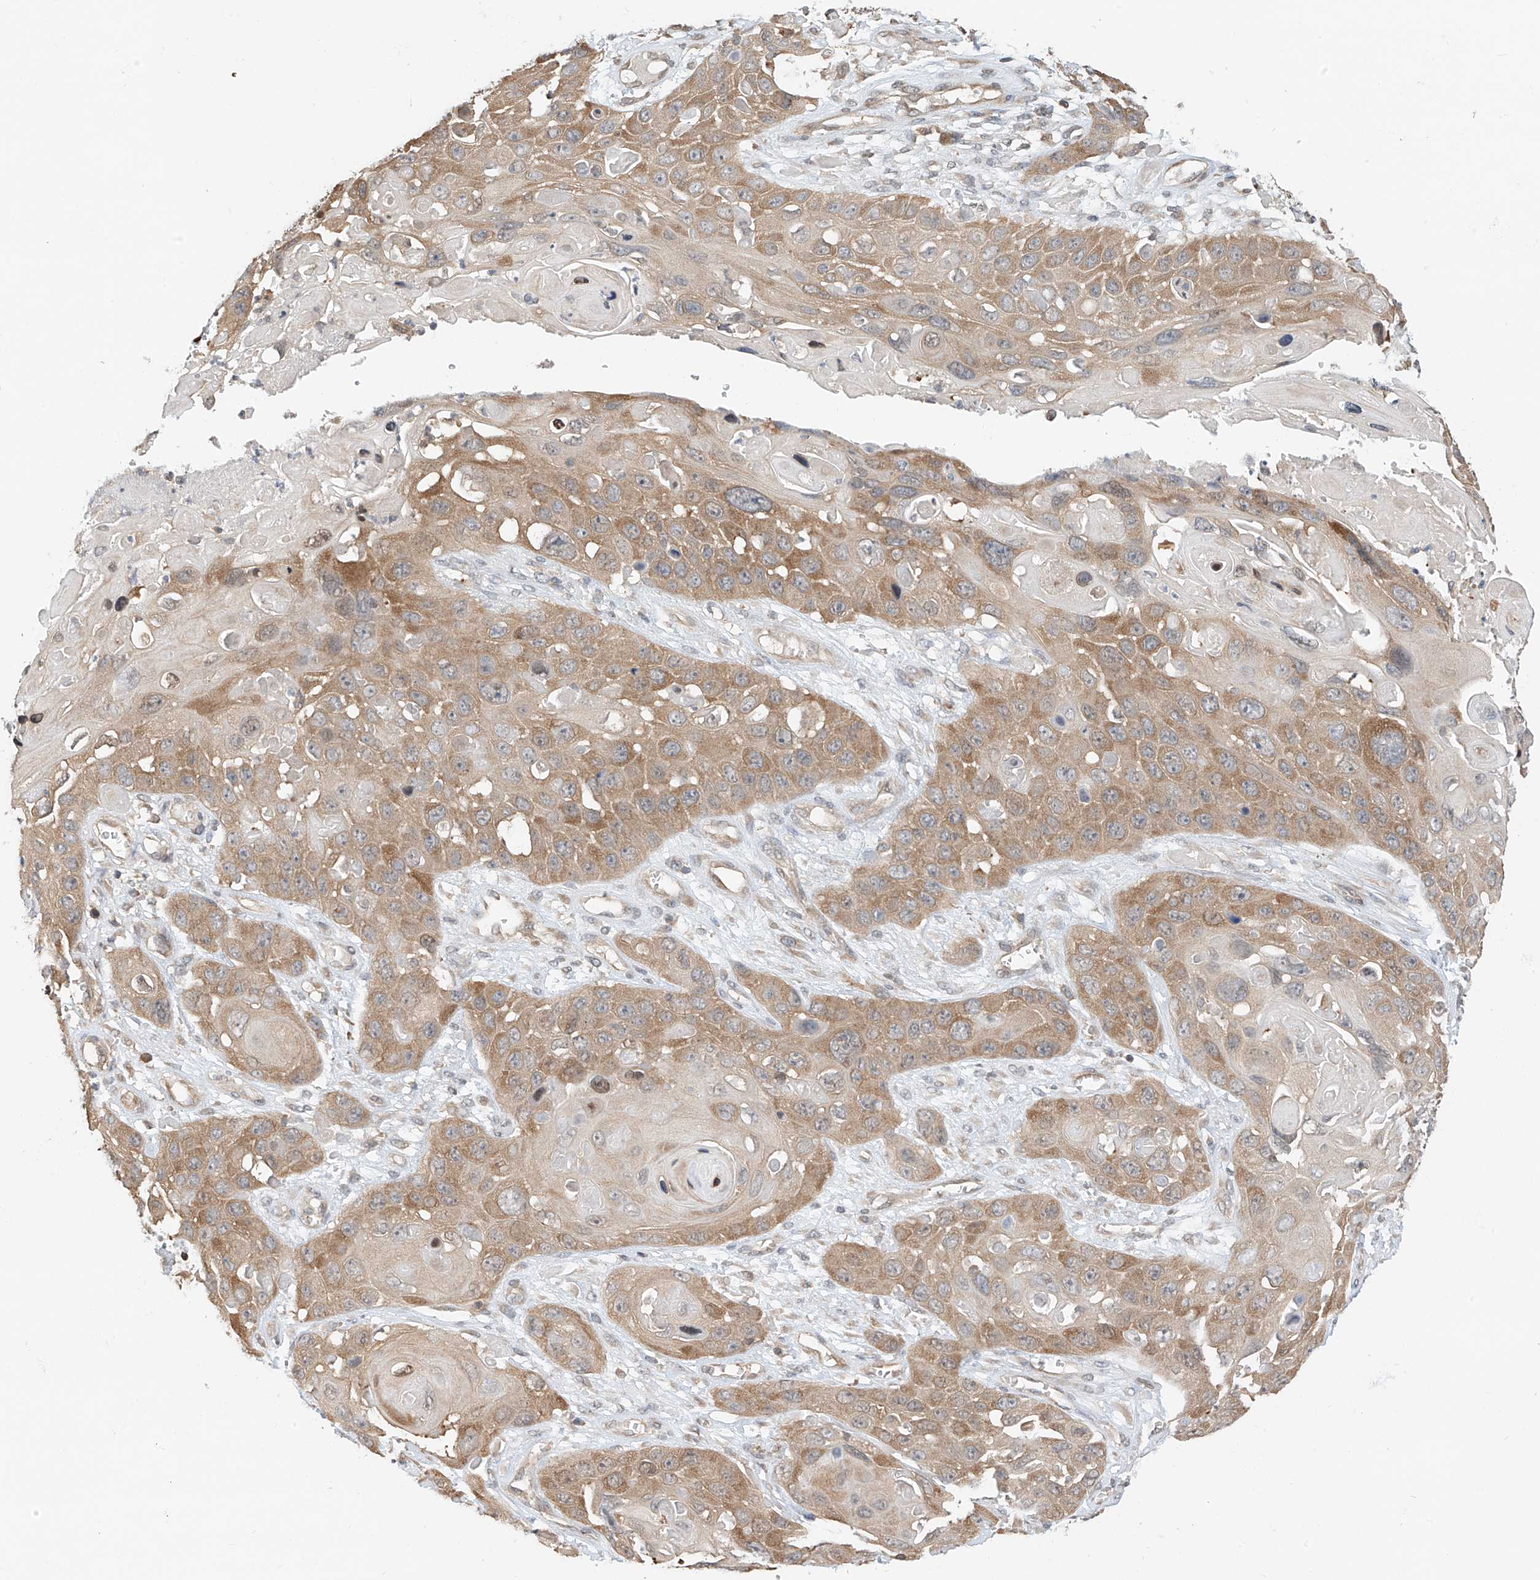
{"staining": {"intensity": "moderate", "quantity": "25%-75%", "location": "cytoplasmic/membranous"}, "tissue": "skin cancer", "cell_type": "Tumor cells", "image_type": "cancer", "snomed": [{"axis": "morphology", "description": "Squamous cell carcinoma, NOS"}, {"axis": "topography", "description": "Skin"}], "caption": "The micrograph reveals immunohistochemical staining of skin squamous cell carcinoma. There is moderate cytoplasmic/membranous expression is seen in about 25%-75% of tumor cells.", "gene": "PPA2", "patient": {"sex": "male", "age": 55}}